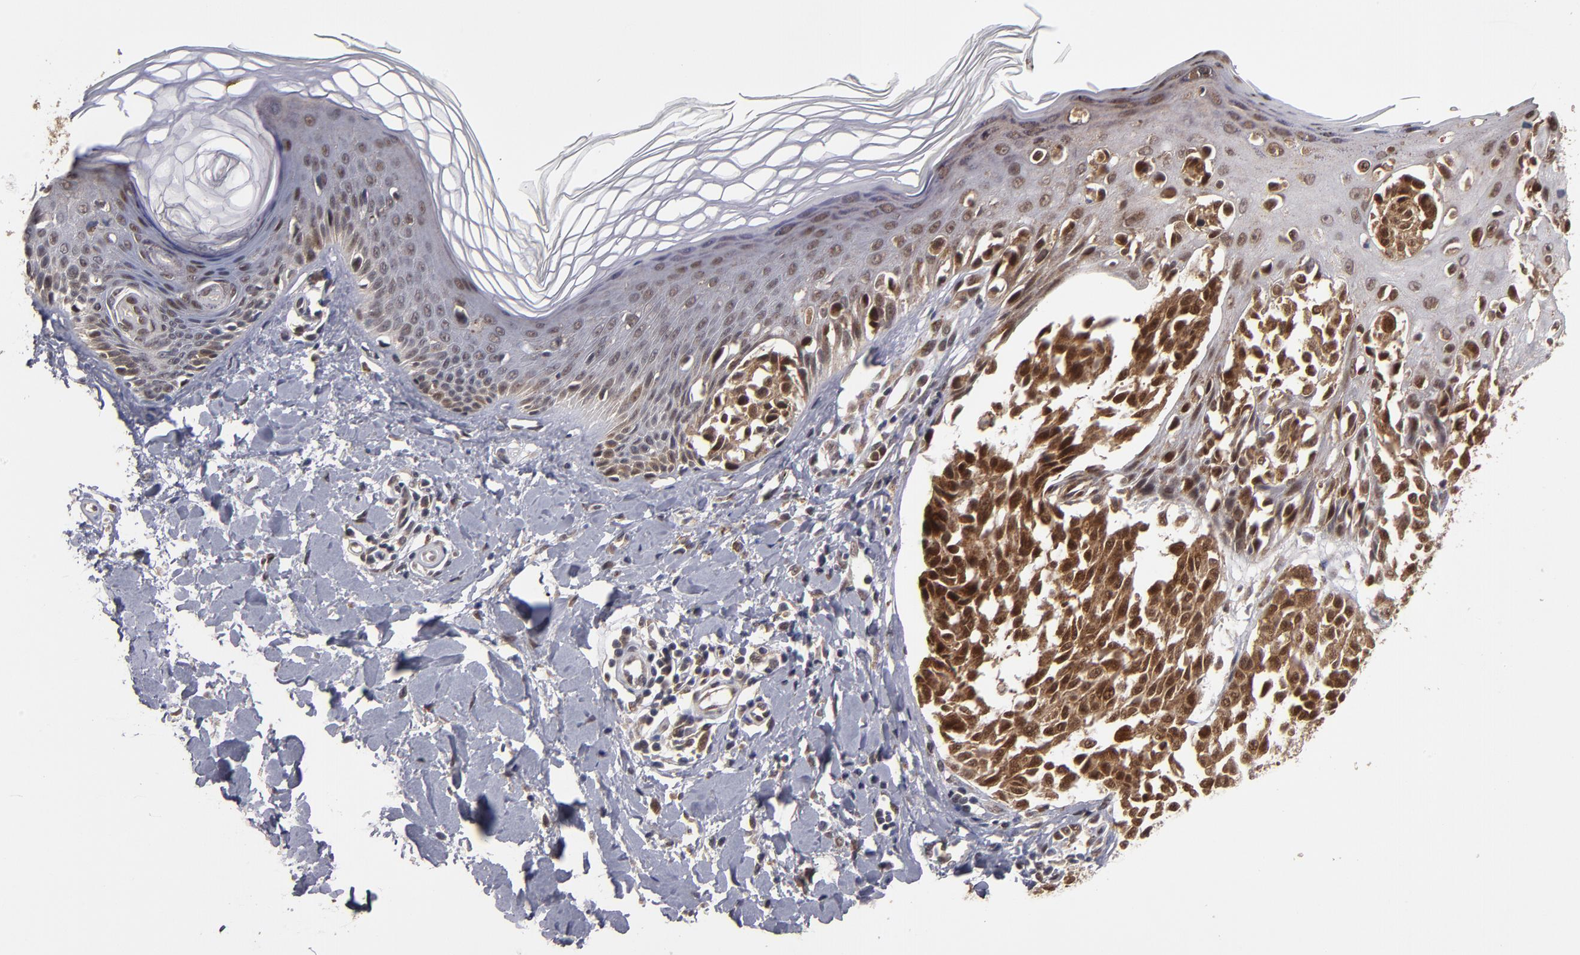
{"staining": {"intensity": "strong", "quantity": ">75%", "location": "cytoplasmic/membranous,nuclear"}, "tissue": "melanoma", "cell_type": "Tumor cells", "image_type": "cancer", "snomed": [{"axis": "morphology", "description": "Malignant melanoma, NOS"}, {"axis": "topography", "description": "Skin"}], "caption": "Immunohistochemical staining of human malignant melanoma shows high levels of strong cytoplasmic/membranous and nuclear protein positivity in approximately >75% of tumor cells.", "gene": "CUL5", "patient": {"sex": "female", "age": 38}}